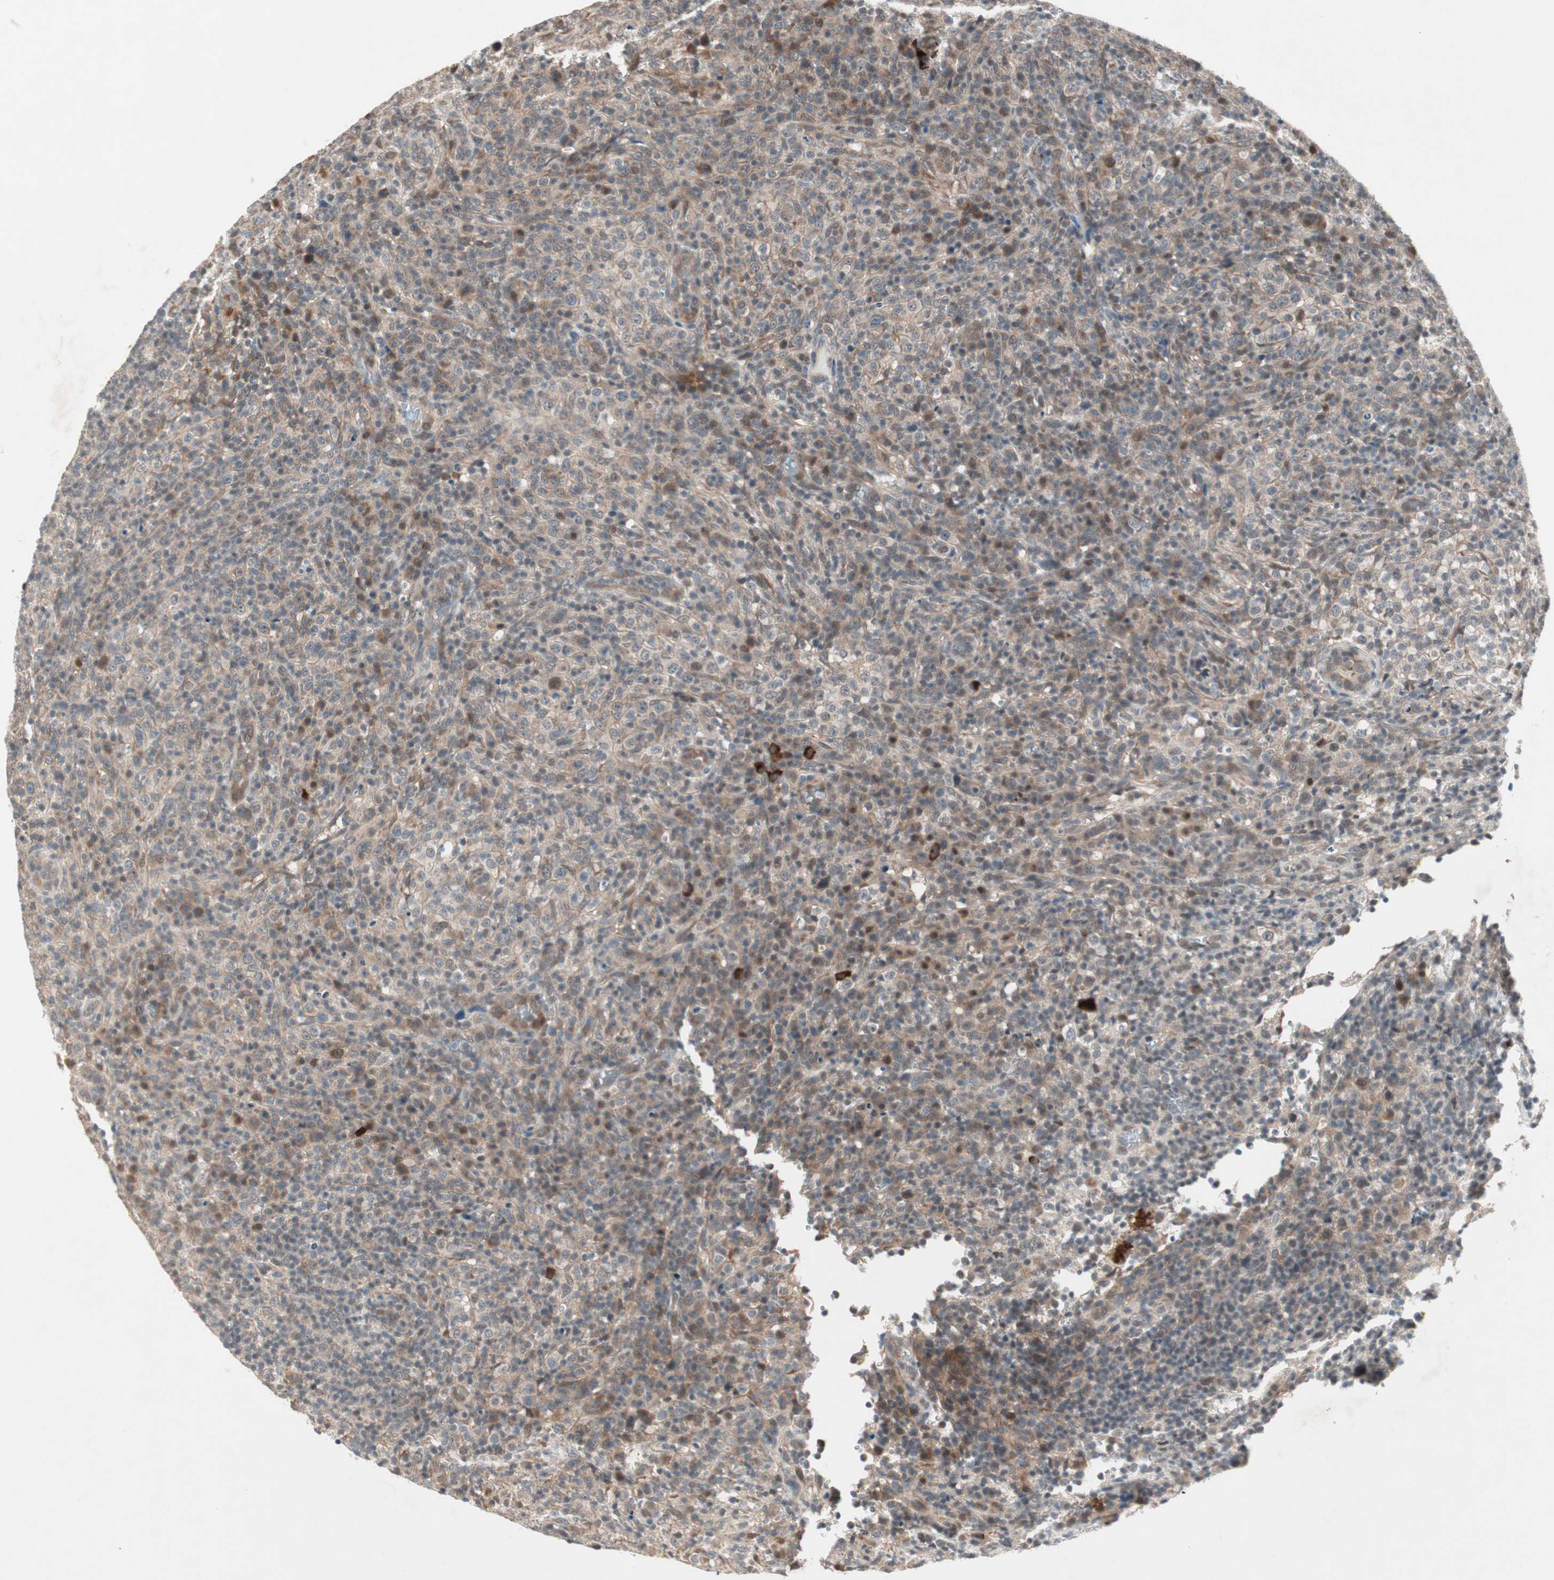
{"staining": {"intensity": "moderate", "quantity": ">75%", "location": "cytoplasmic/membranous"}, "tissue": "lymphoma", "cell_type": "Tumor cells", "image_type": "cancer", "snomed": [{"axis": "morphology", "description": "Malignant lymphoma, non-Hodgkin's type, High grade"}, {"axis": "topography", "description": "Lymph node"}], "caption": "High-grade malignant lymphoma, non-Hodgkin's type tissue exhibits moderate cytoplasmic/membranous expression in approximately >75% of tumor cells, visualized by immunohistochemistry.", "gene": "PGBD1", "patient": {"sex": "female", "age": 76}}